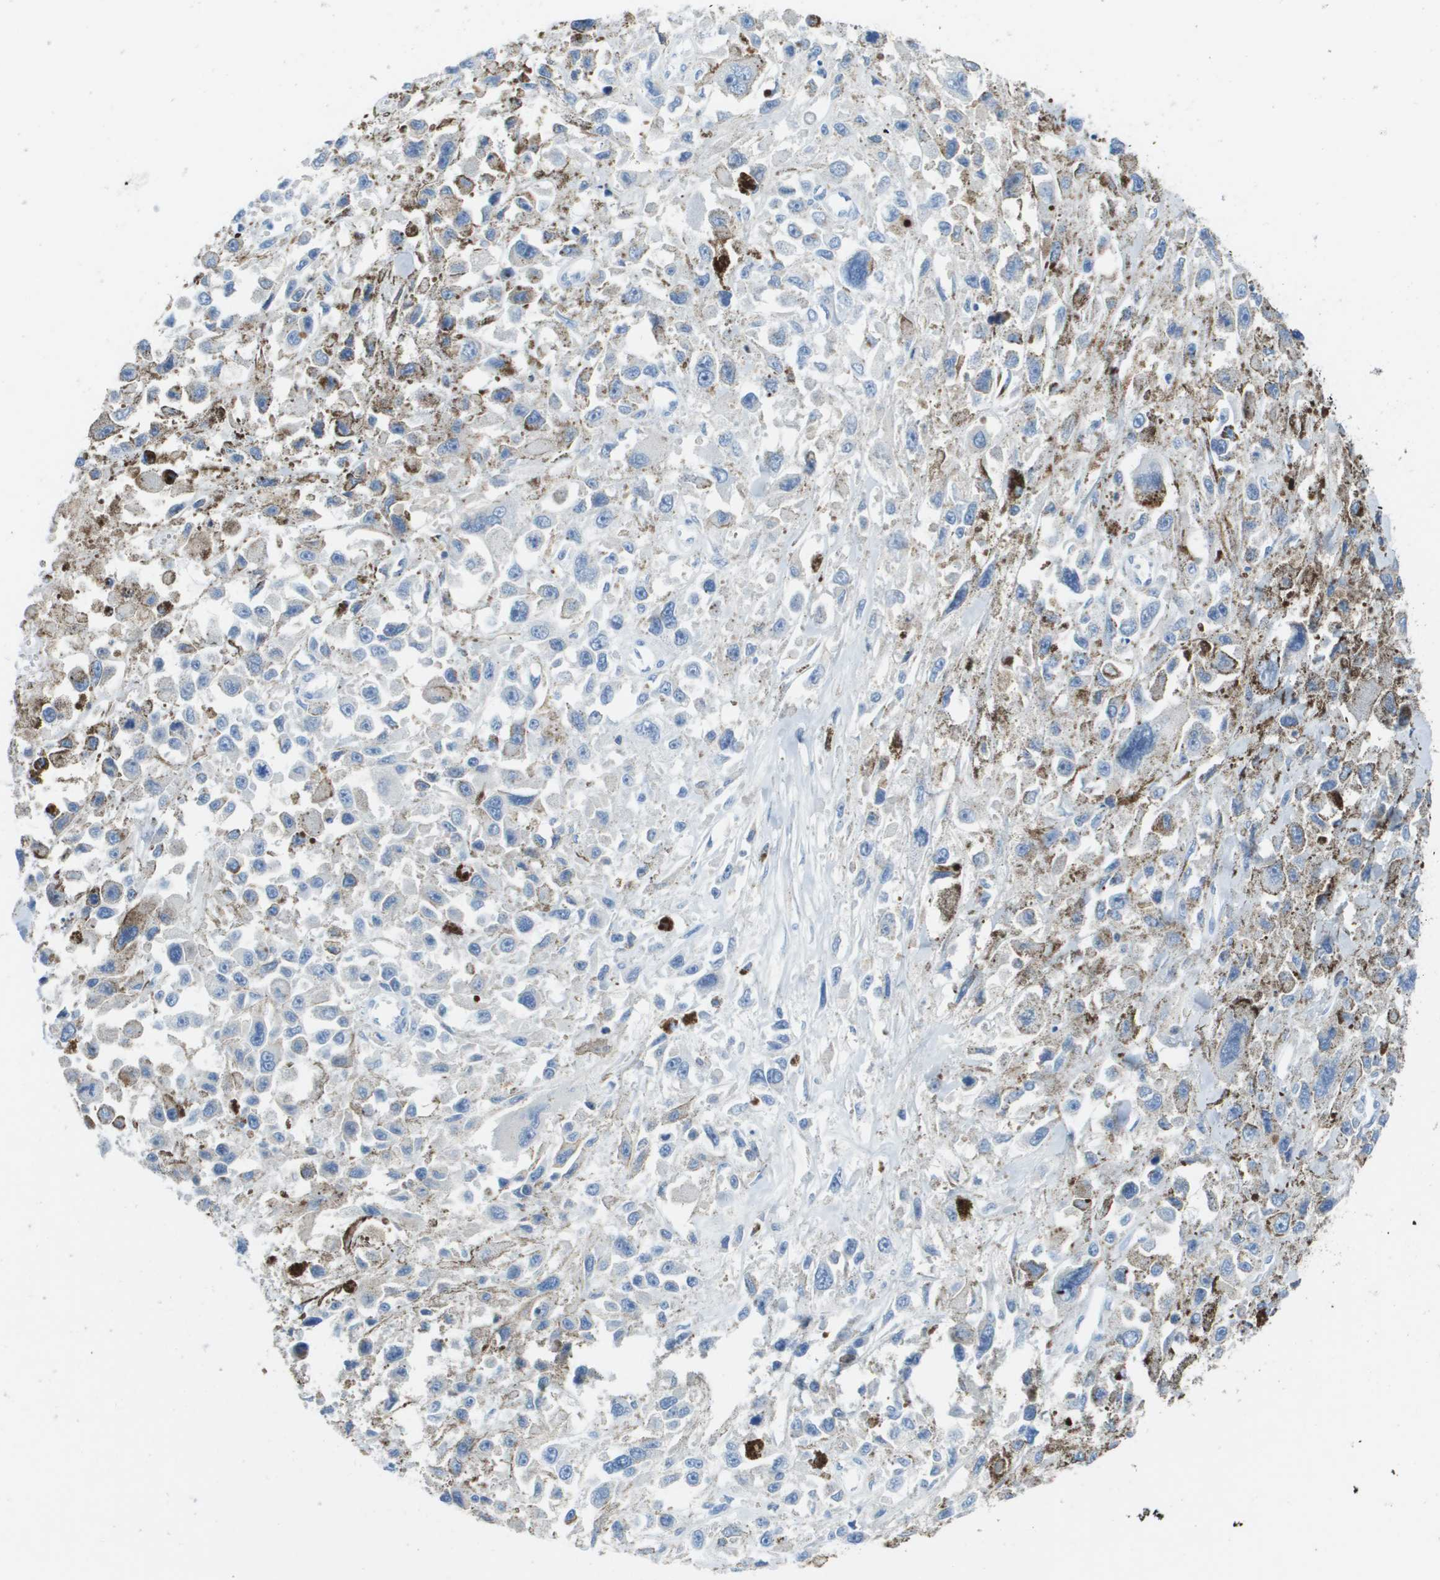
{"staining": {"intensity": "negative", "quantity": "none", "location": "none"}, "tissue": "melanoma", "cell_type": "Tumor cells", "image_type": "cancer", "snomed": [{"axis": "morphology", "description": "Malignant melanoma, Metastatic site"}, {"axis": "topography", "description": "Lymph node"}], "caption": "There is no significant staining in tumor cells of malignant melanoma (metastatic site). Nuclei are stained in blue.", "gene": "CD46", "patient": {"sex": "male", "age": 59}}